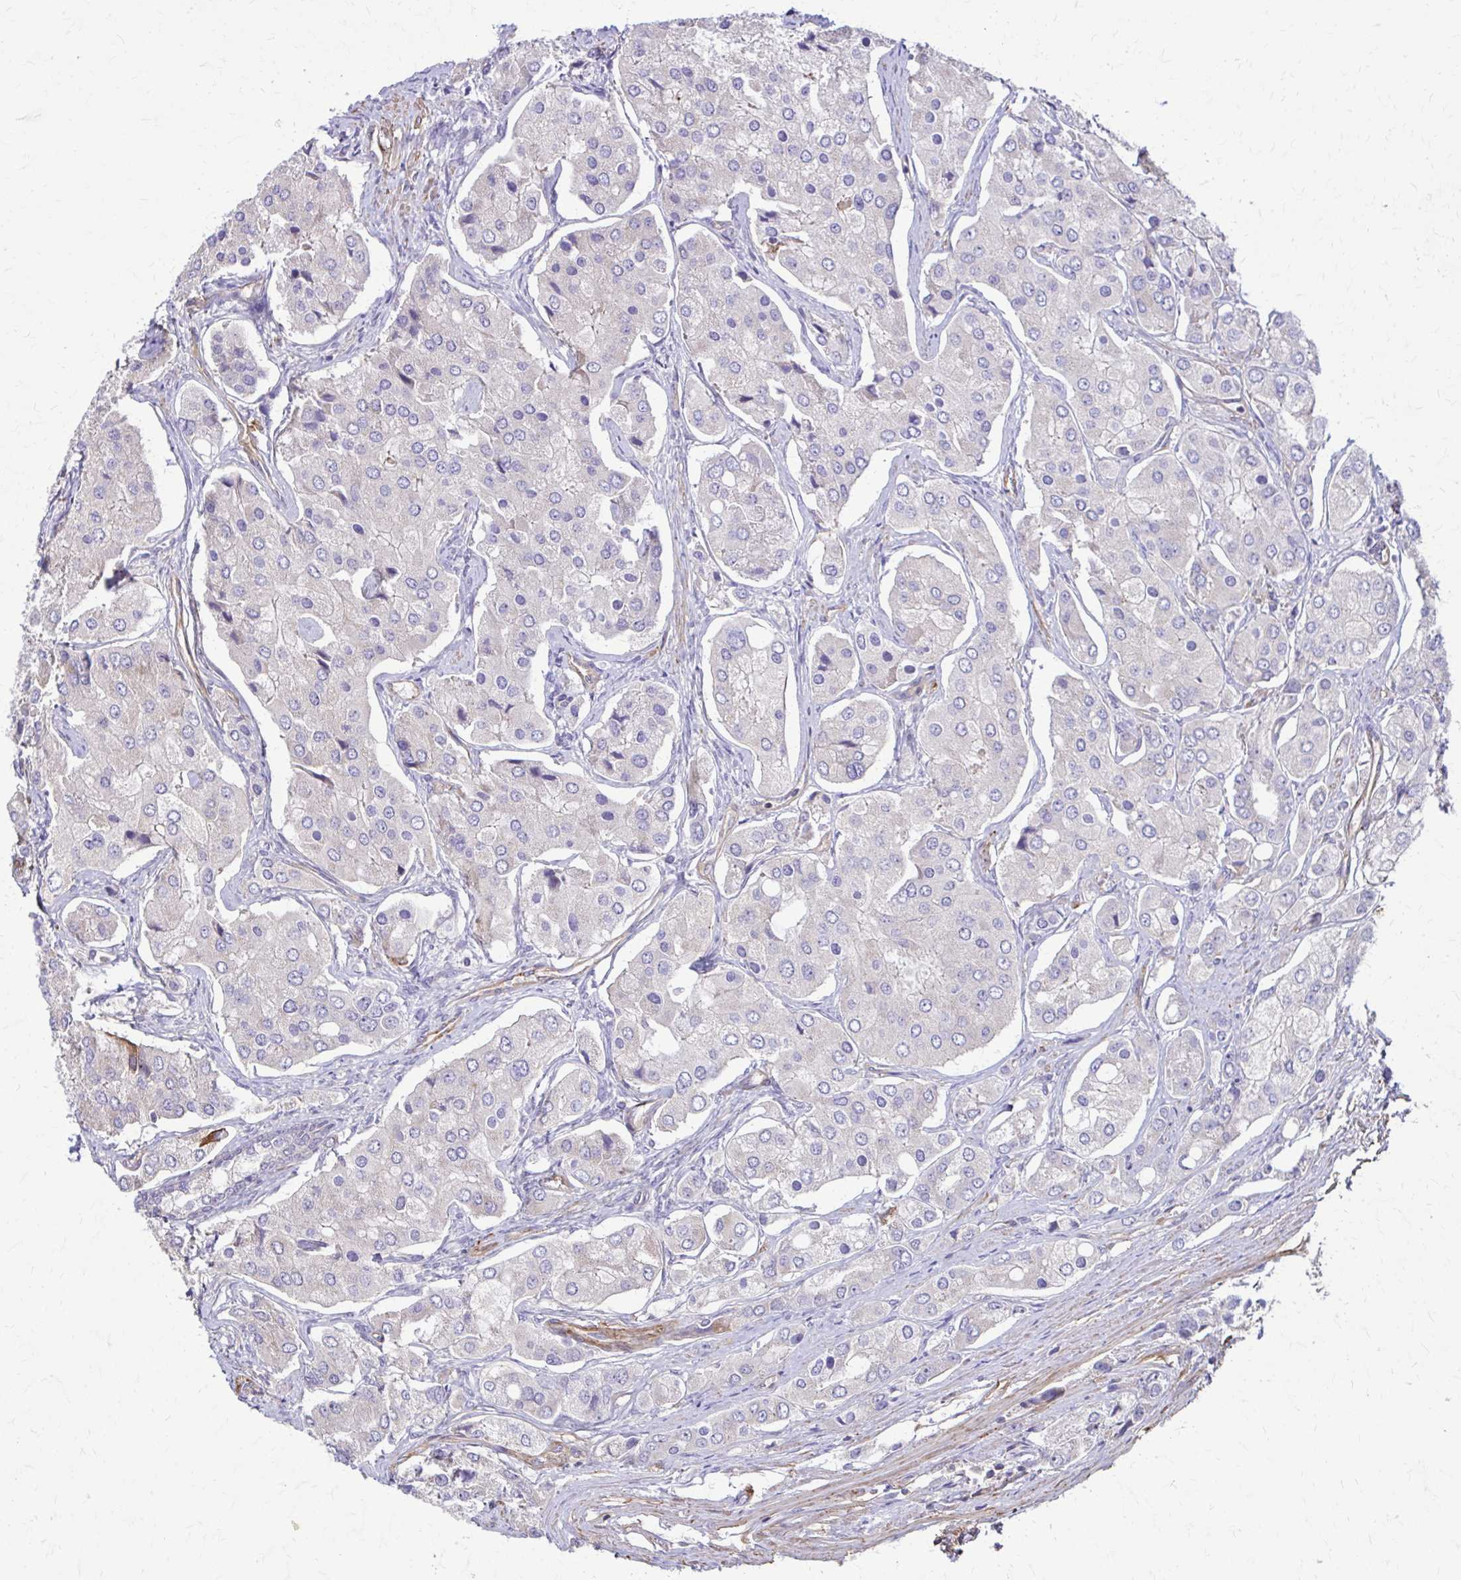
{"staining": {"intensity": "negative", "quantity": "none", "location": "none"}, "tissue": "prostate cancer", "cell_type": "Tumor cells", "image_type": "cancer", "snomed": [{"axis": "morphology", "description": "Adenocarcinoma, Low grade"}, {"axis": "topography", "description": "Prostate"}], "caption": "A micrograph of prostate low-grade adenocarcinoma stained for a protein reveals no brown staining in tumor cells.", "gene": "DSP", "patient": {"sex": "male", "age": 69}}